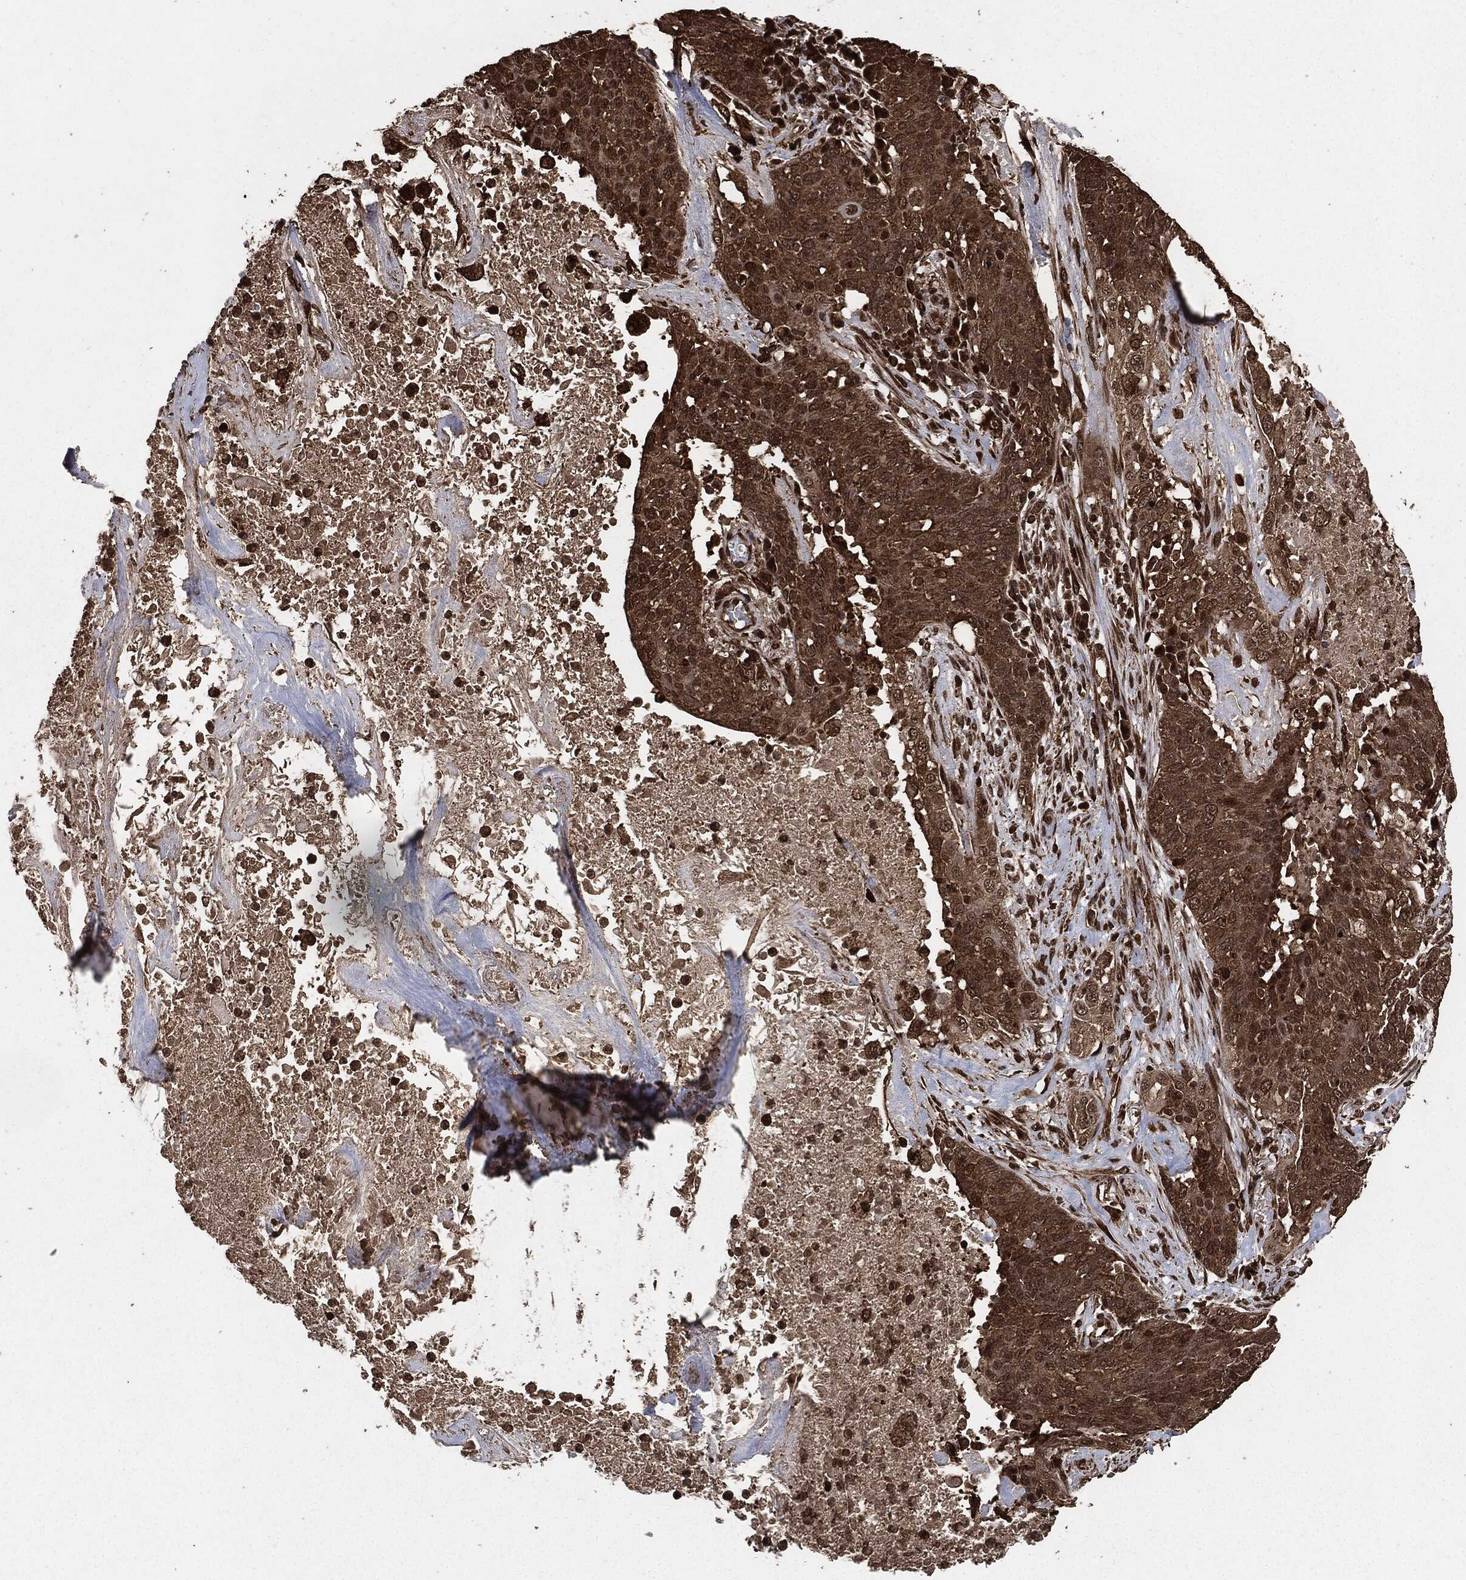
{"staining": {"intensity": "moderate", "quantity": "25%-75%", "location": "cytoplasmic/membranous"}, "tissue": "lung cancer", "cell_type": "Tumor cells", "image_type": "cancer", "snomed": [{"axis": "morphology", "description": "Squamous cell carcinoma, NOS"}, {"axis": "topography", "description": "Lung"}], "caption": "Lung cancer stained for a protein (brown) reveals moderate cytoplasmic/membranous positive staining in about 25%-75% of tumor cells.", "gene": "EGFR", "patient": {"sex": "male", "age": 82}}